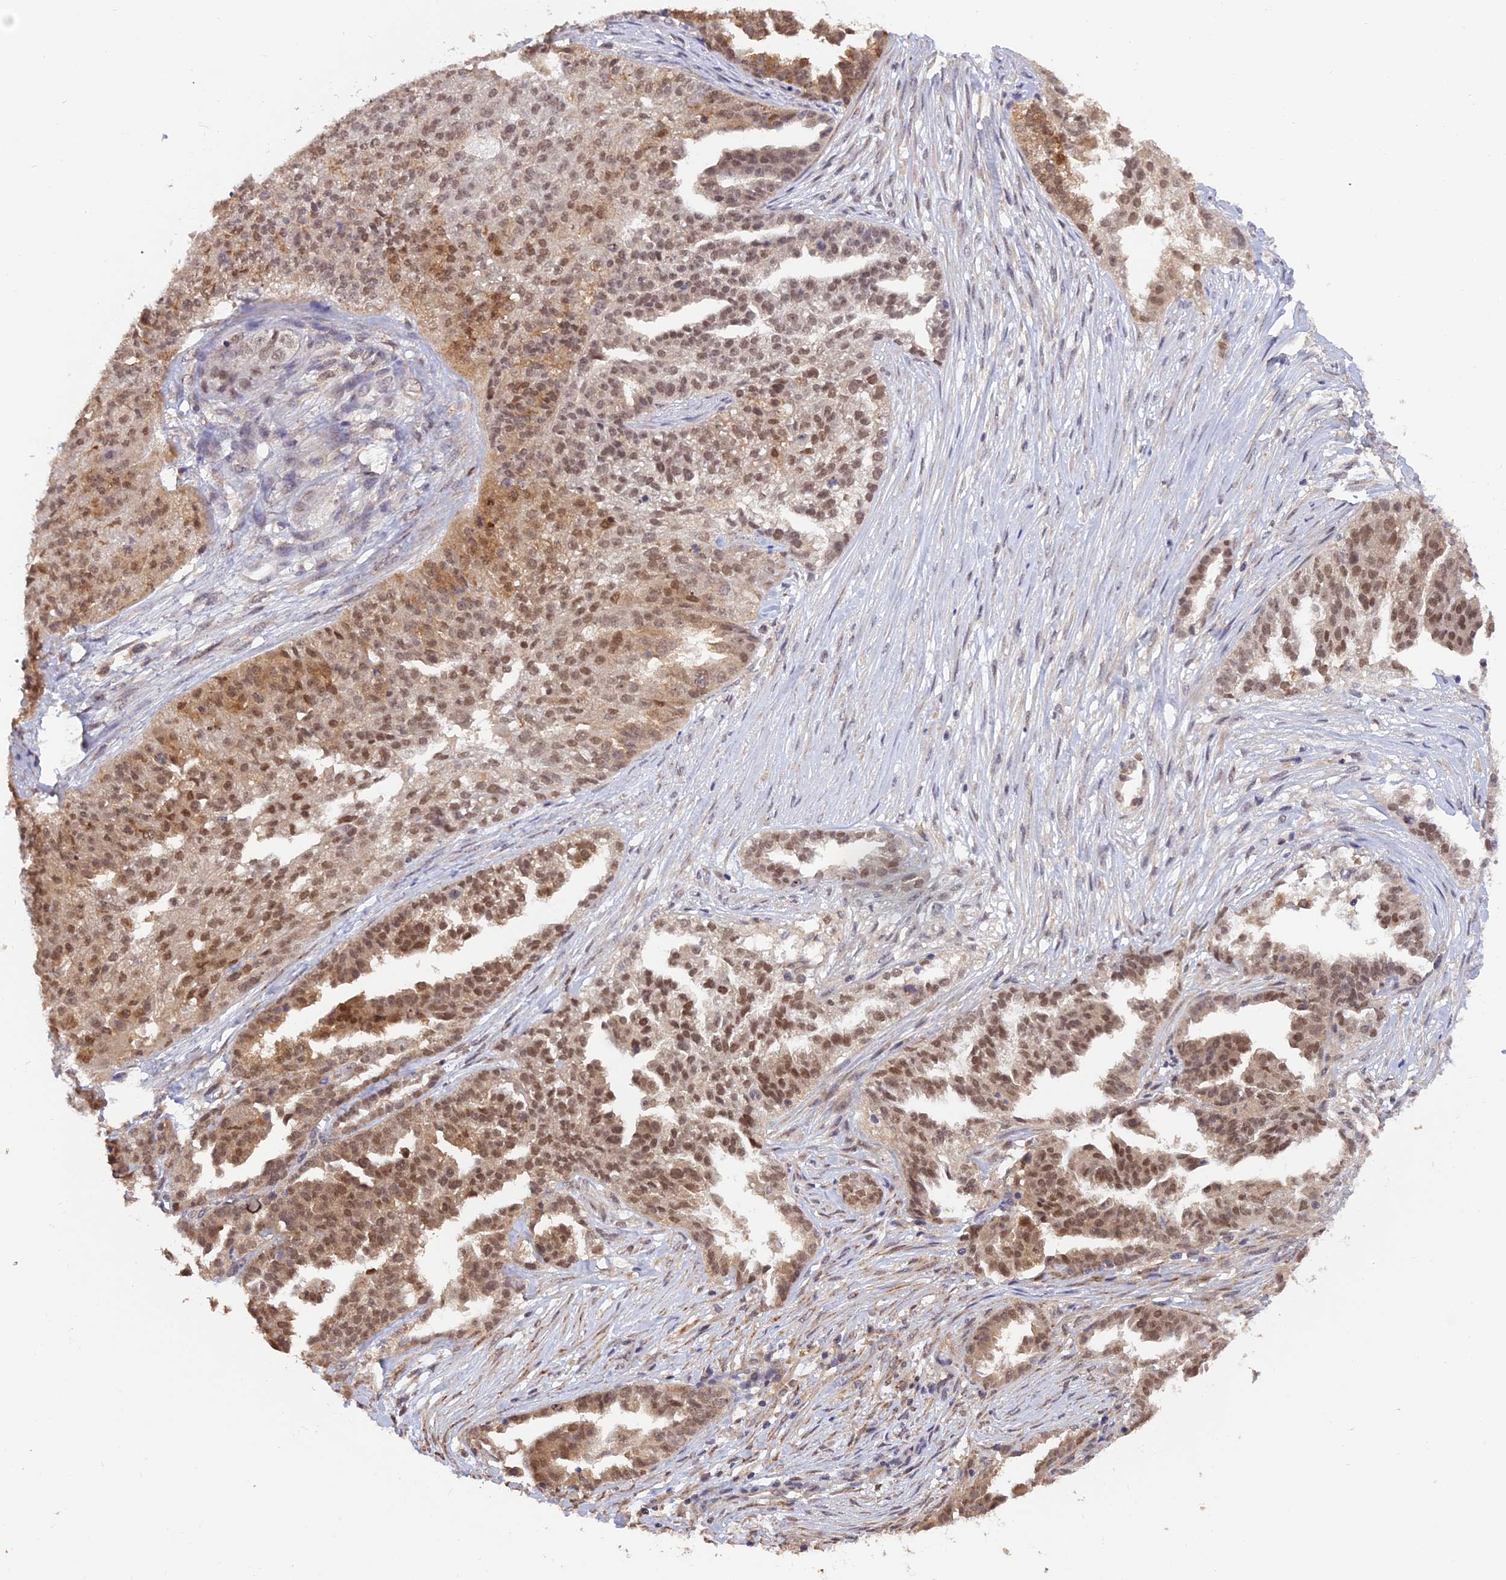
{"staining": {"intensity": "moderate", "quantity": ">75%", "location": "nuclear"}, "tissue": "ovarian cancer", "cell_type": "Tumor cells", "image_type": "cancer", "snomed": [{"axis": "morphology", "description": "Cystadenocarcinoma, serous, NOS"}, {"axis": "topography", "description": "Ovary"}], "caption": "Ovarian serous cystadenocarcinoma tissue shows moderate nuclear expression in approximately >75% of tumor cells", "gene": "MNS1", "patient": {"sex": "female", "age": 58}}